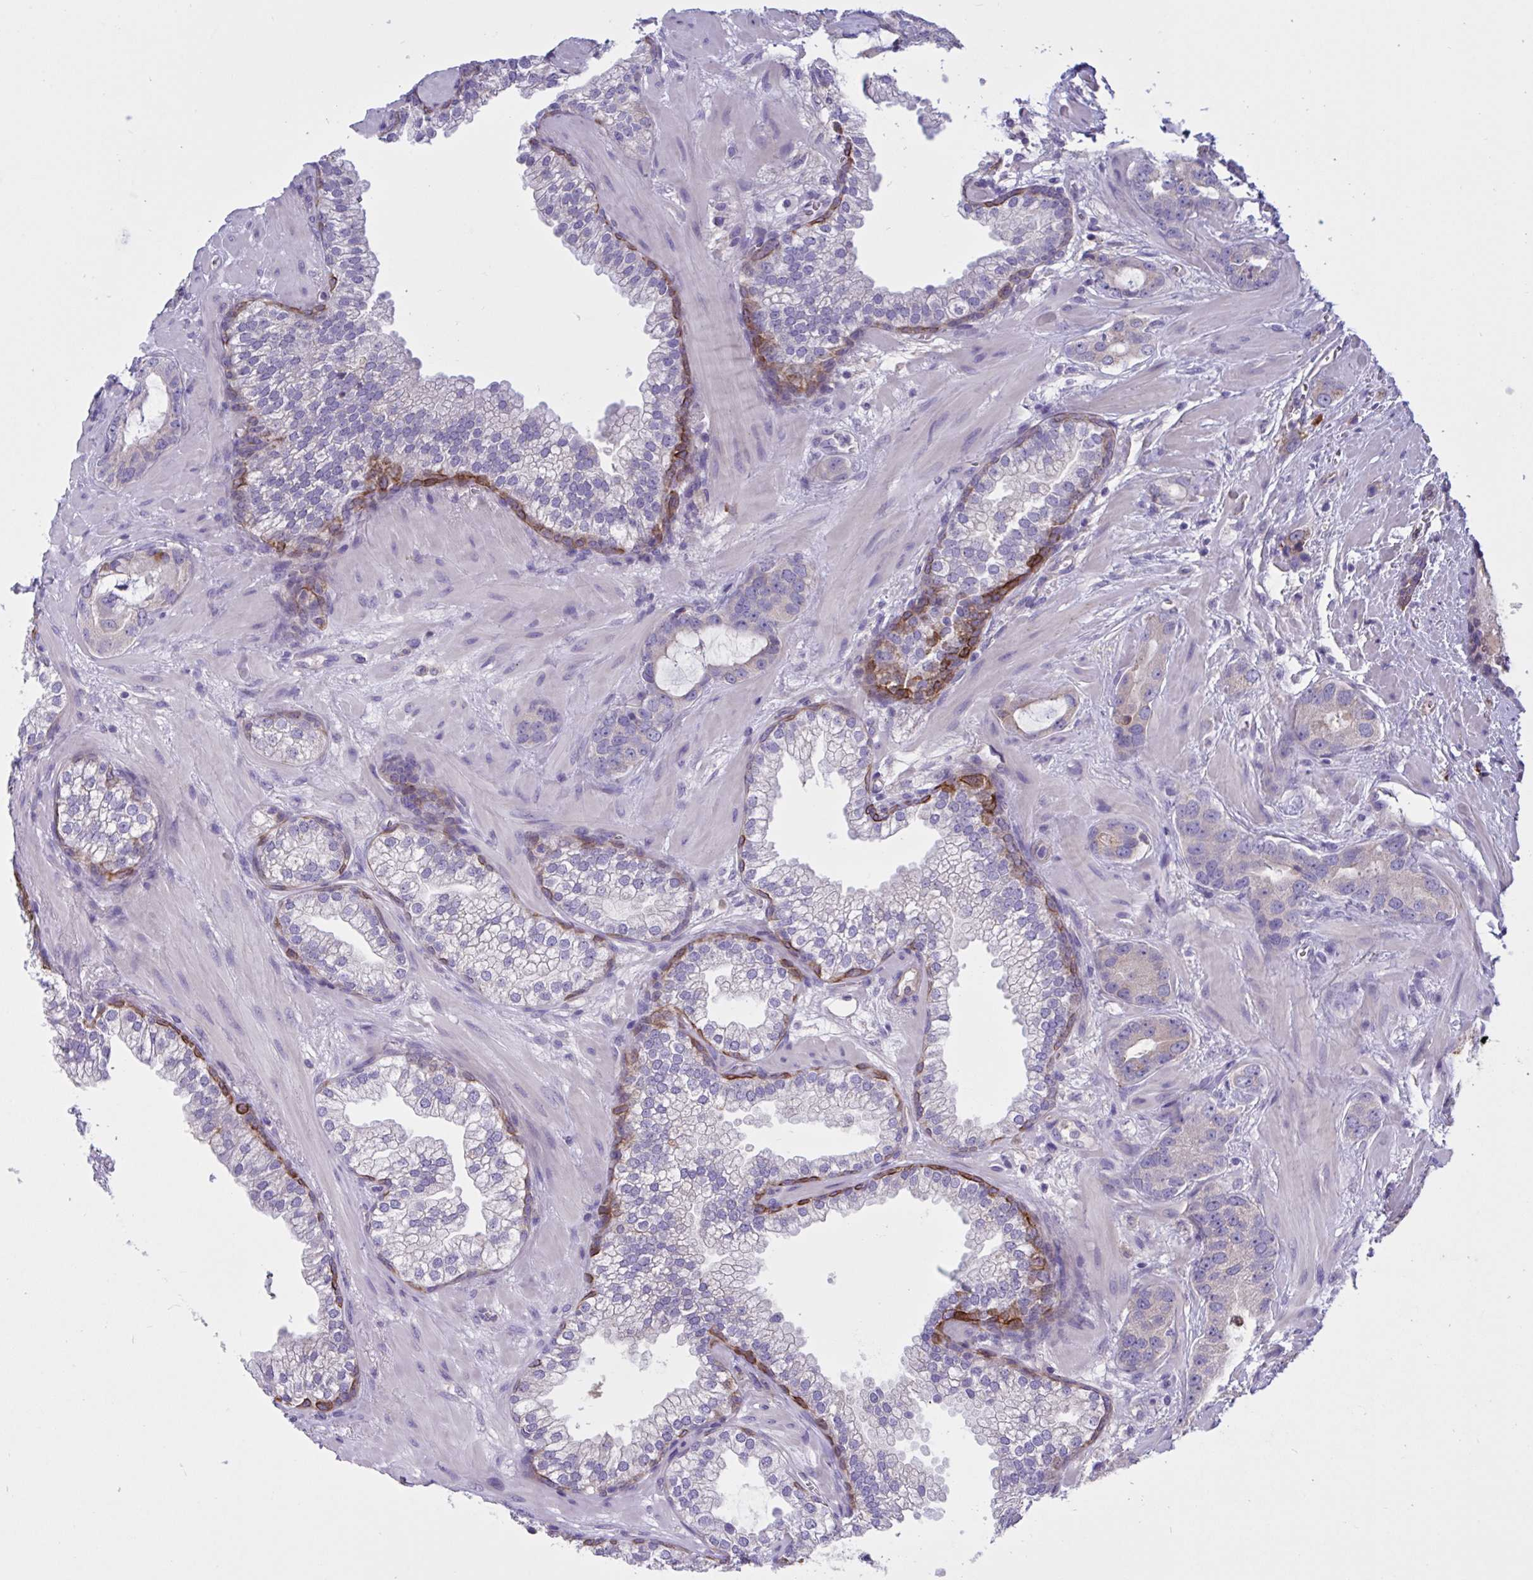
{"staining": {"intensity": "weak", "quantity": "<25%", "location": "cytoplasmic/membranous"}, "tissue": "prostate cancer", "cell_type": "Tumor cells", "image_type": "cancer", "snomed": [{"axis": "morphology", "description": "Adenocarcinoma, Low grade"}, {"axis": "topography", "description": "Prostate"}], "caption": "There is no significant staining in tumor cells of prostate cancer (low-grade adenocarcinoma).", "gene": "SLC66A1", "patient": {"sex": "male", "age": 62}}